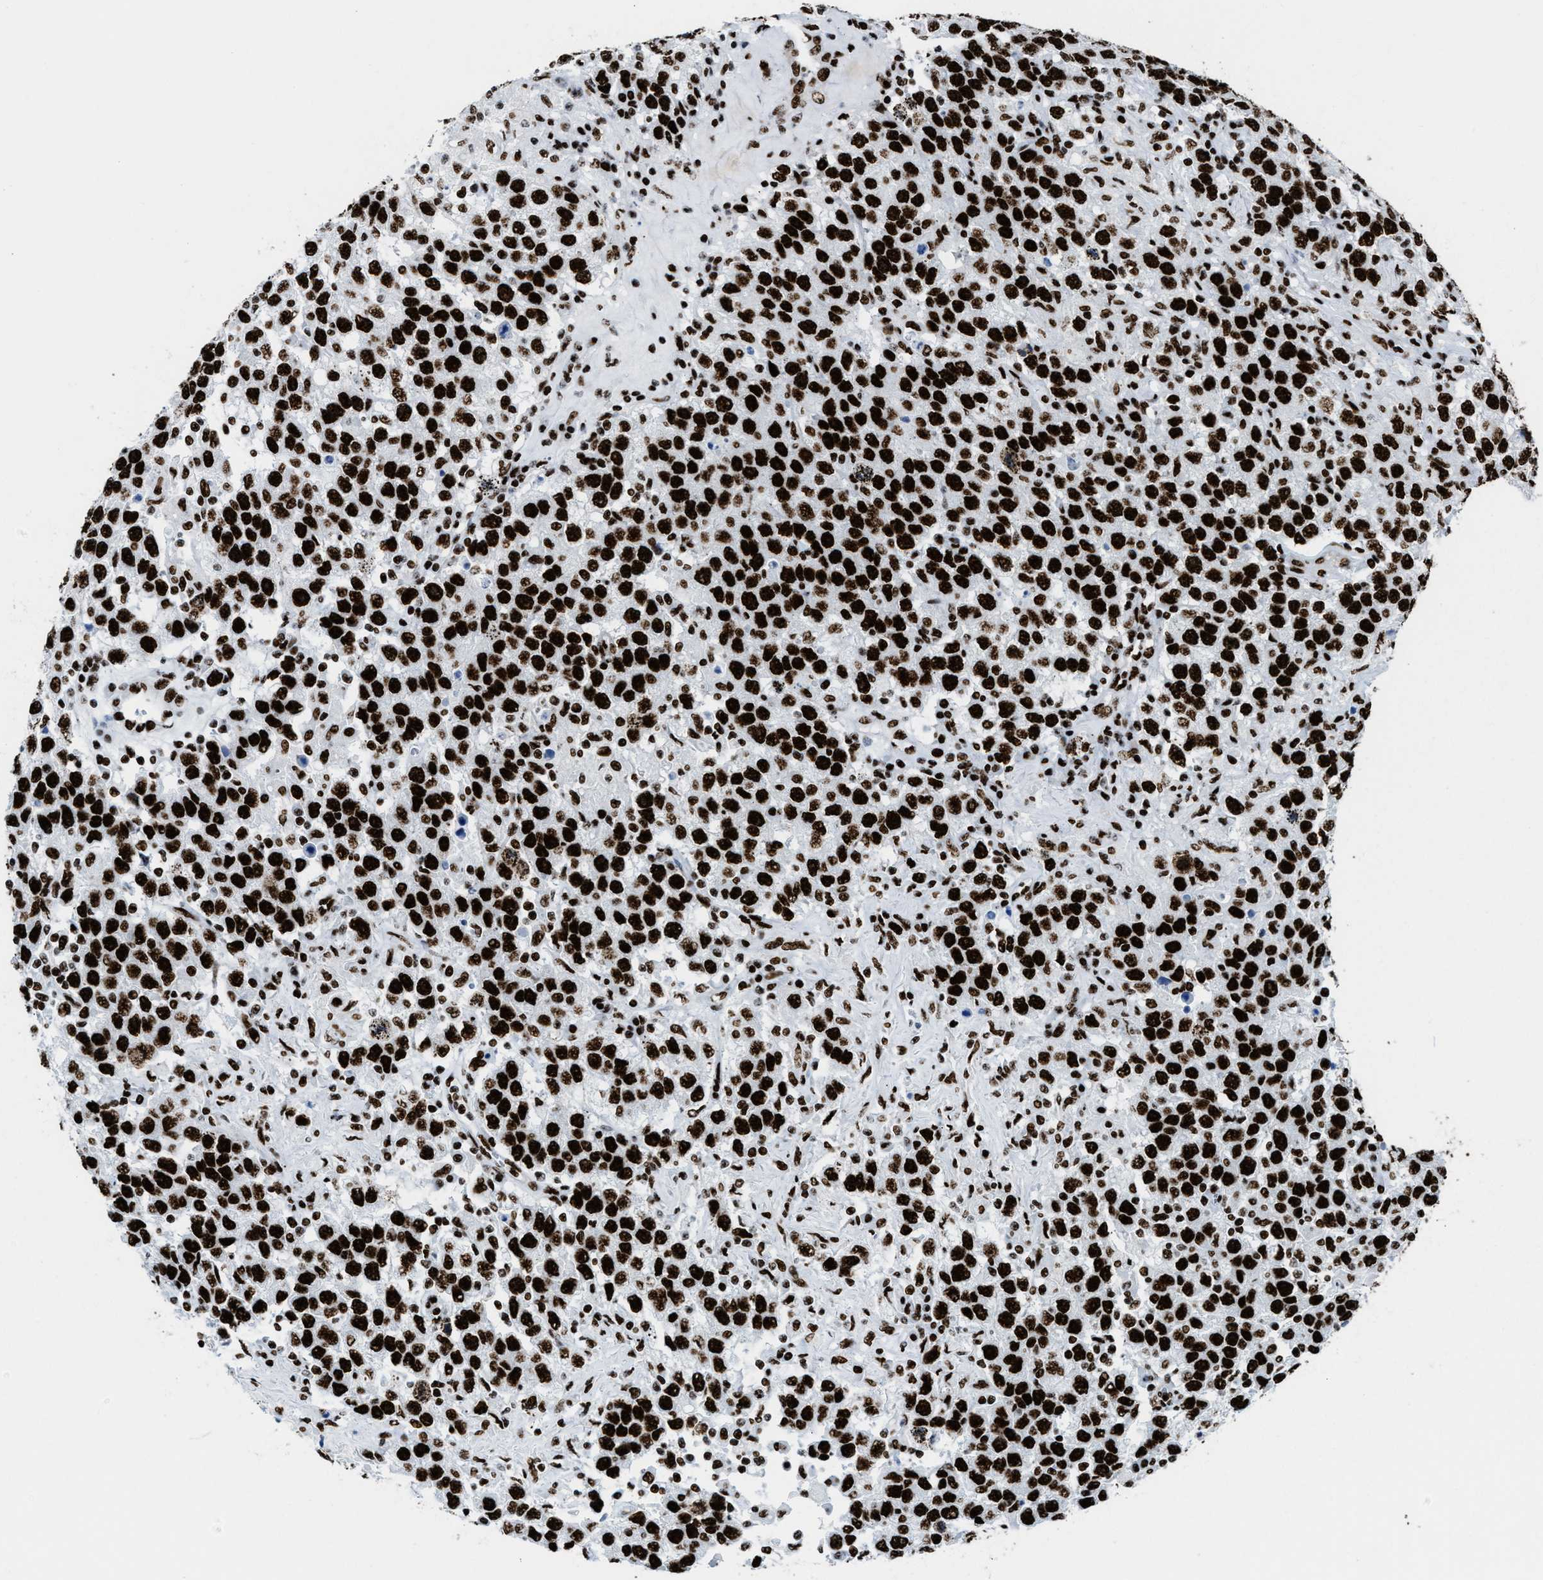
{"staining": {"intensity": "strong", "quantity": ">75%", "location": "nuclear"}, "tissue": "testis cancer", "cell_type": "Tumor cells", "image_type": "cancer", "snomed": [{"axis": "morphology", "description": "Seminoma, NOS"}, {"axis": "topography", "description": "Testis"}], "caption": "DAB (3,3'-diaminobenzidine) immunohistochemical staining of testis cancer shows strong nuclear protein positivity in about >75% of tumor cells. The protein of interest is shown in brown color, while the nuclei are stained blue.", "gene": "NONO", "patient": {"sex": "male", "age": 41}}